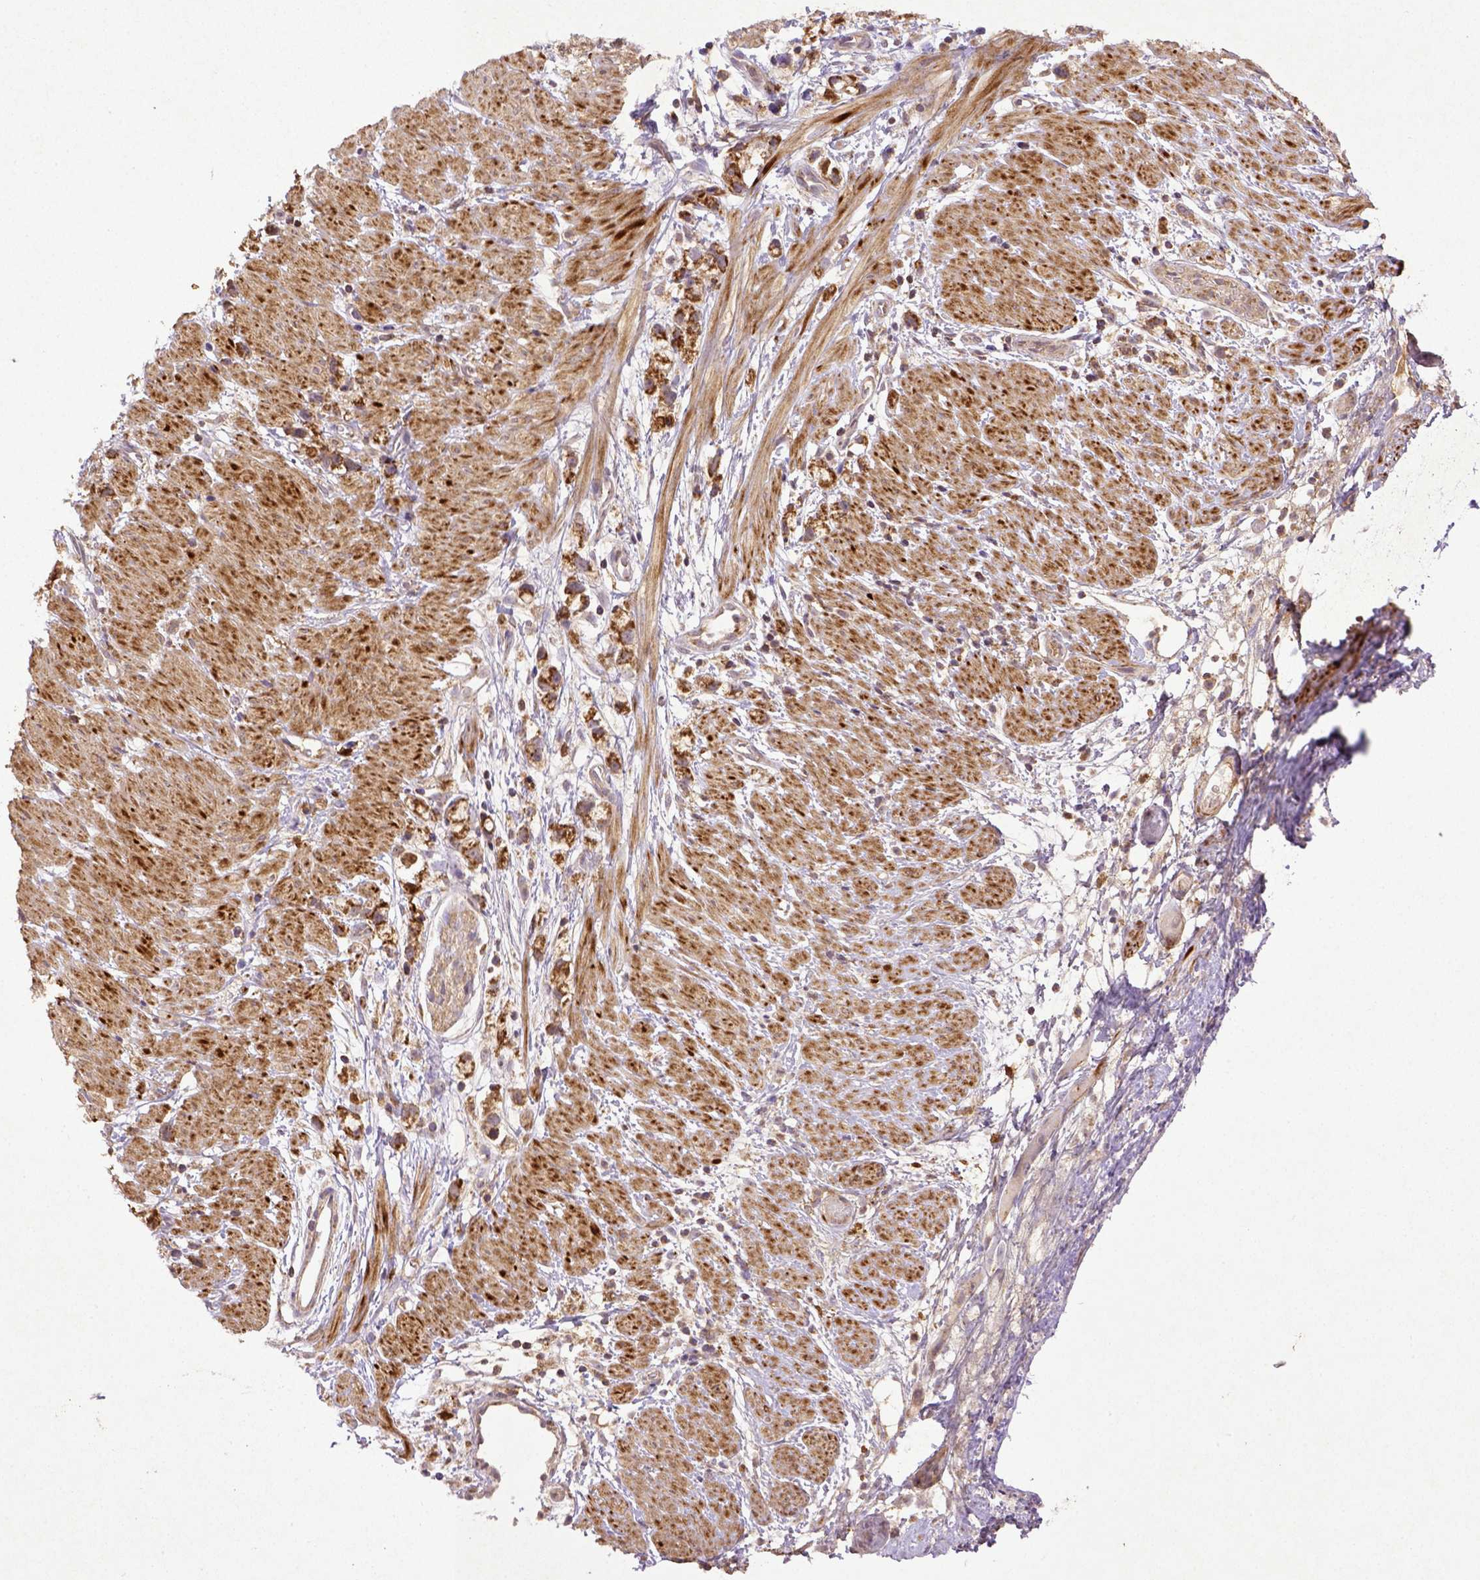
{"staining": {"intensity": "strong", "quantity": ">75%", "location": "cytoplasmic/membranous"}, "tissue": "stomach cancer", "cell_type": "Tumor cells", "image_type": "cancer", "snomed": [{"axis": "morphology", "description": "Adenocarcinoma, NOS"}, {"axis": "topography", "description": "Stomach"}], "caption": "This is a photomicrograph of immunohistochemistry staining of stomach cancer (adenocarcinoma), which shows strong expression in the cytoplasmic/membranous of tumor cells.", "gene": "MT-CO1", "patient": {"sex": "female", "age": 59}}